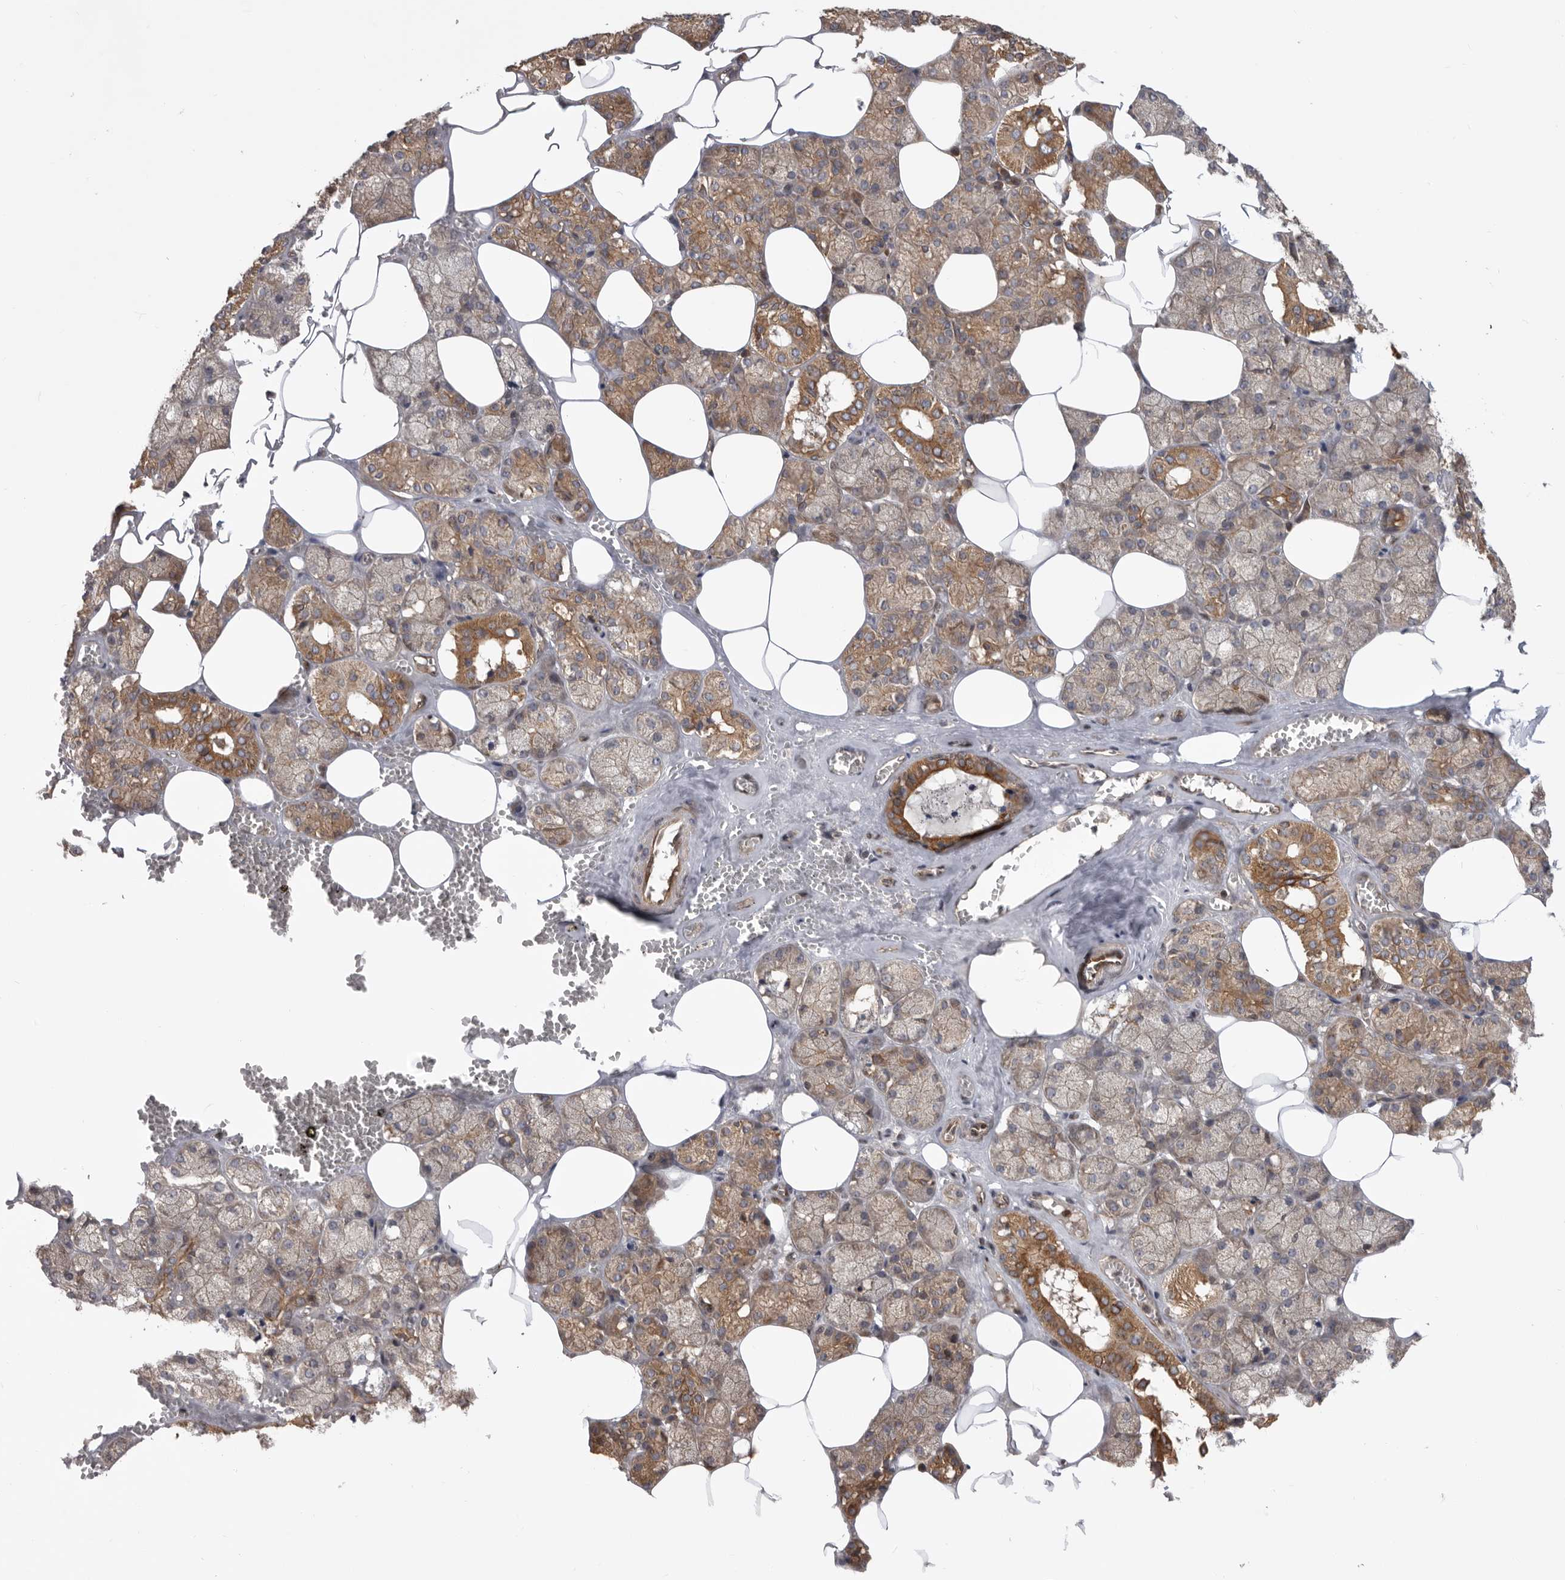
{"staining": {"intensity": "moderate", "quantity": ">75%", "location": "cytoplasmic/membranous"}, "tissue": "salivary gland", "cell_type": "Glandular cells", "image_type": "normal", "snomed": [{"axis": "morphology", "description": "Normal tissue, NOS"}, {"axis": "topography", "description": "Salivary gland"}], "caption": "Salivary gland stained for a protein demonstrates moderate cytoplasmic/membranous positivity in glandular cells.", "gene": "DHDDS", "patient": {"sex": "male", "age": 62}}